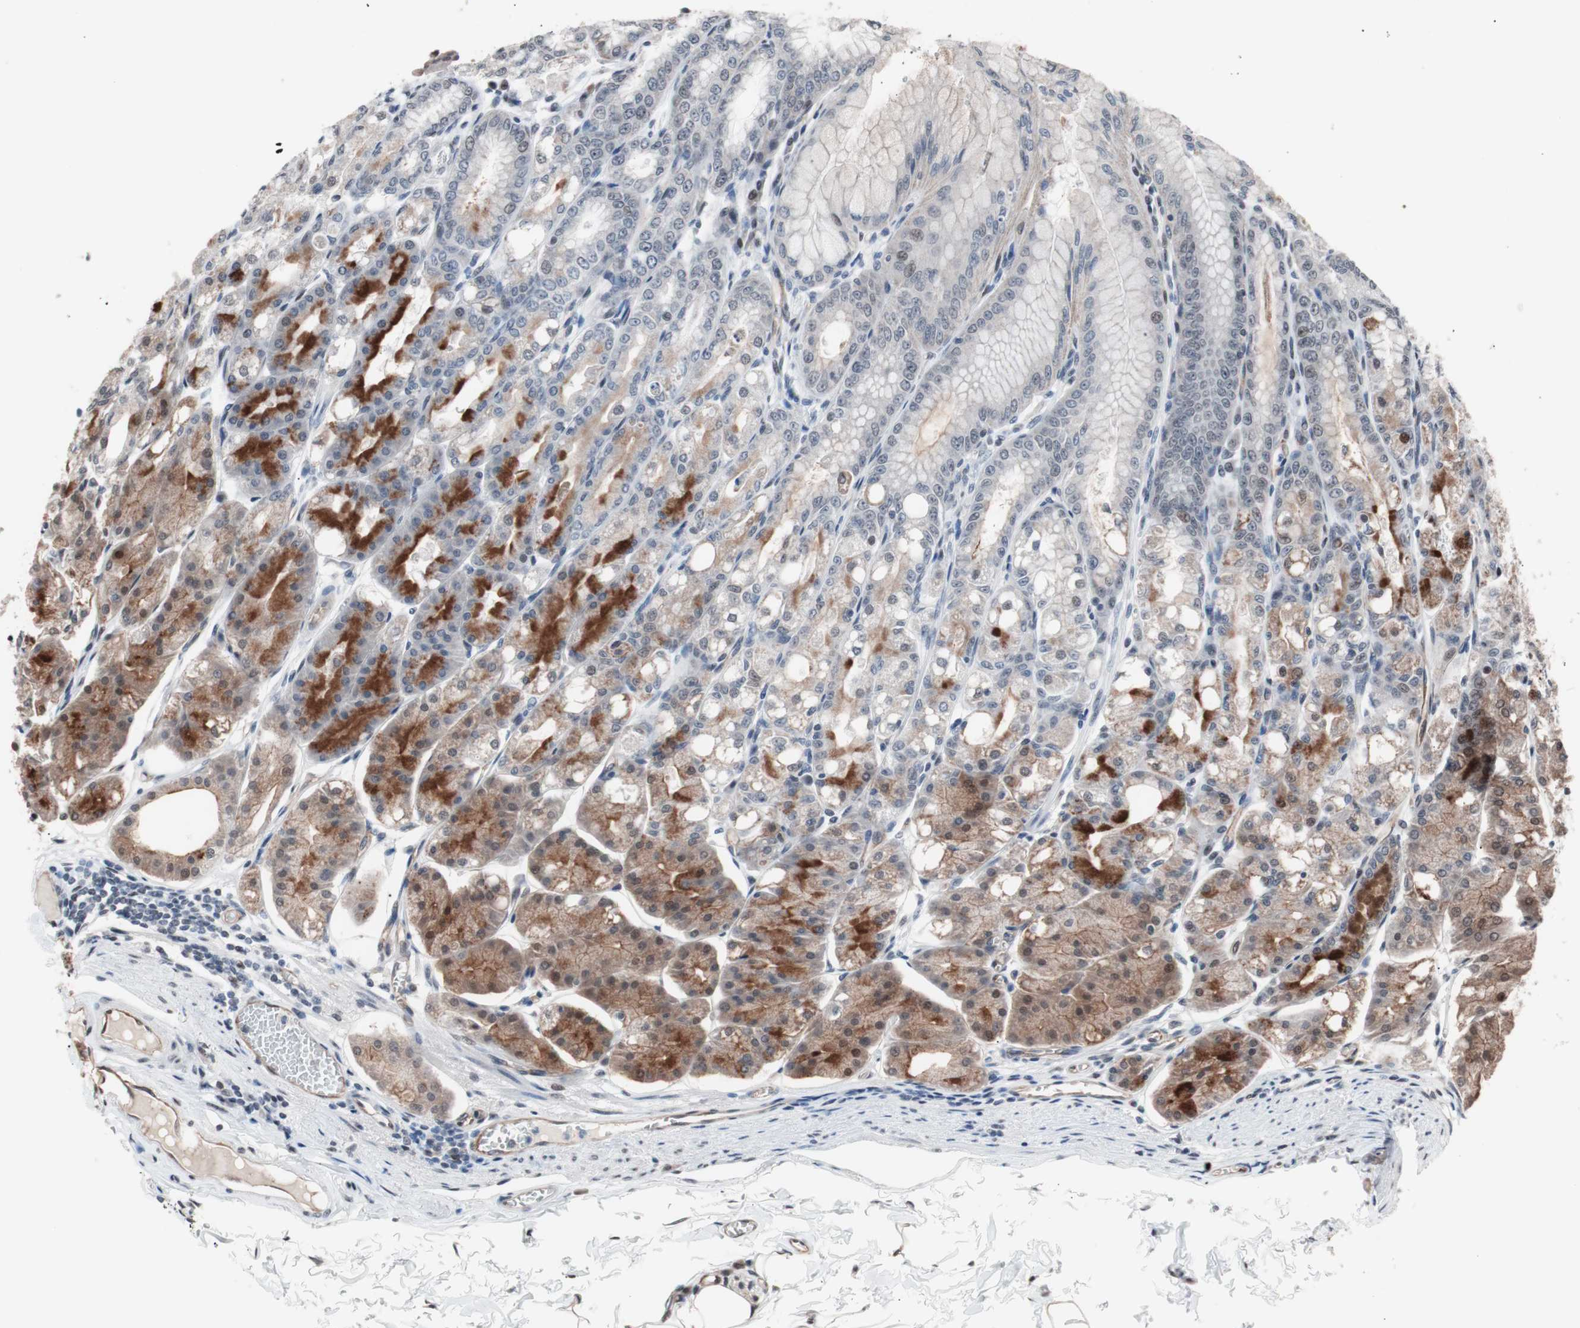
{"staining": {"intensity": "strong", "quantity": "25%-75%", "location": "cytoplasmic/membranous,nuclear"}, "tissue": "stomach", "cell_type": "Glandular cells", "image_type": "normal", "snomed": [{"axis": "morphology", "description": "Normal tissue, NOS"}, {"axis": "topography", "description": "Stomach, lower"}], "caption": "Glandular cells show high levels of strong cytoplasmic/membranous,nuclear positivity in about 25%-75% of cells in unremarkable human stomach.", "gene": "POGZ", "patient": {"sex": "male", "age": 71}}